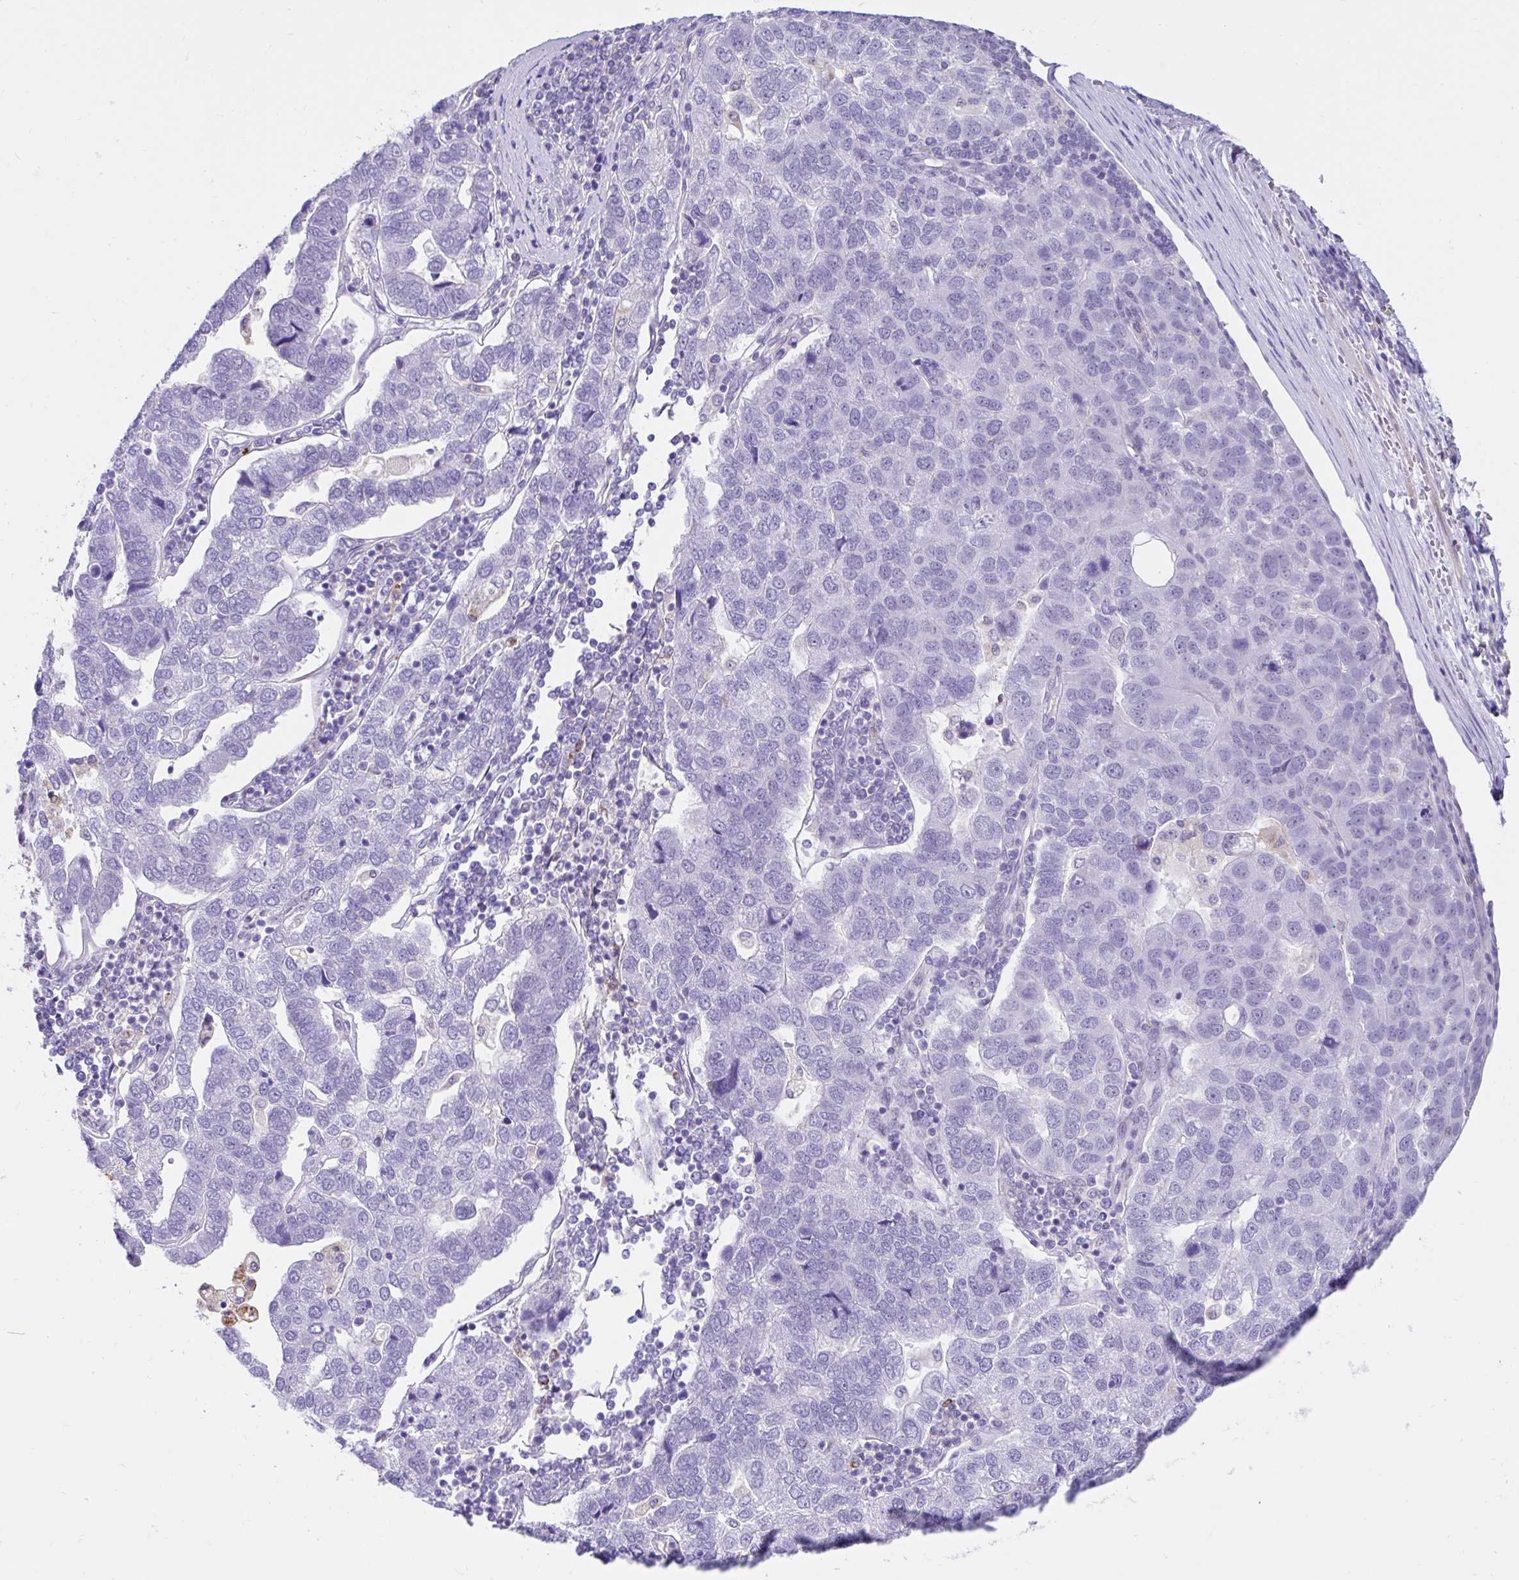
{"staining": {"intensity": "negative", "quantity": "none", "location": "none"}, "tissue": "pancreatic cancer", "cell_type": "Tumor cells", "image_type": "cancer", "snomed": [{"axis": "morphology", "description": "Adenocarcinoma, NOS"}, {"axis": "topography", "description": "Pancreas"}], "caption": "Micrograph shows no significant protein positivity in tumor cells of adenocarcinoma (pancreatic).", "gene": "DCAF17", "patient": {"sex": "female", "age": 61}}